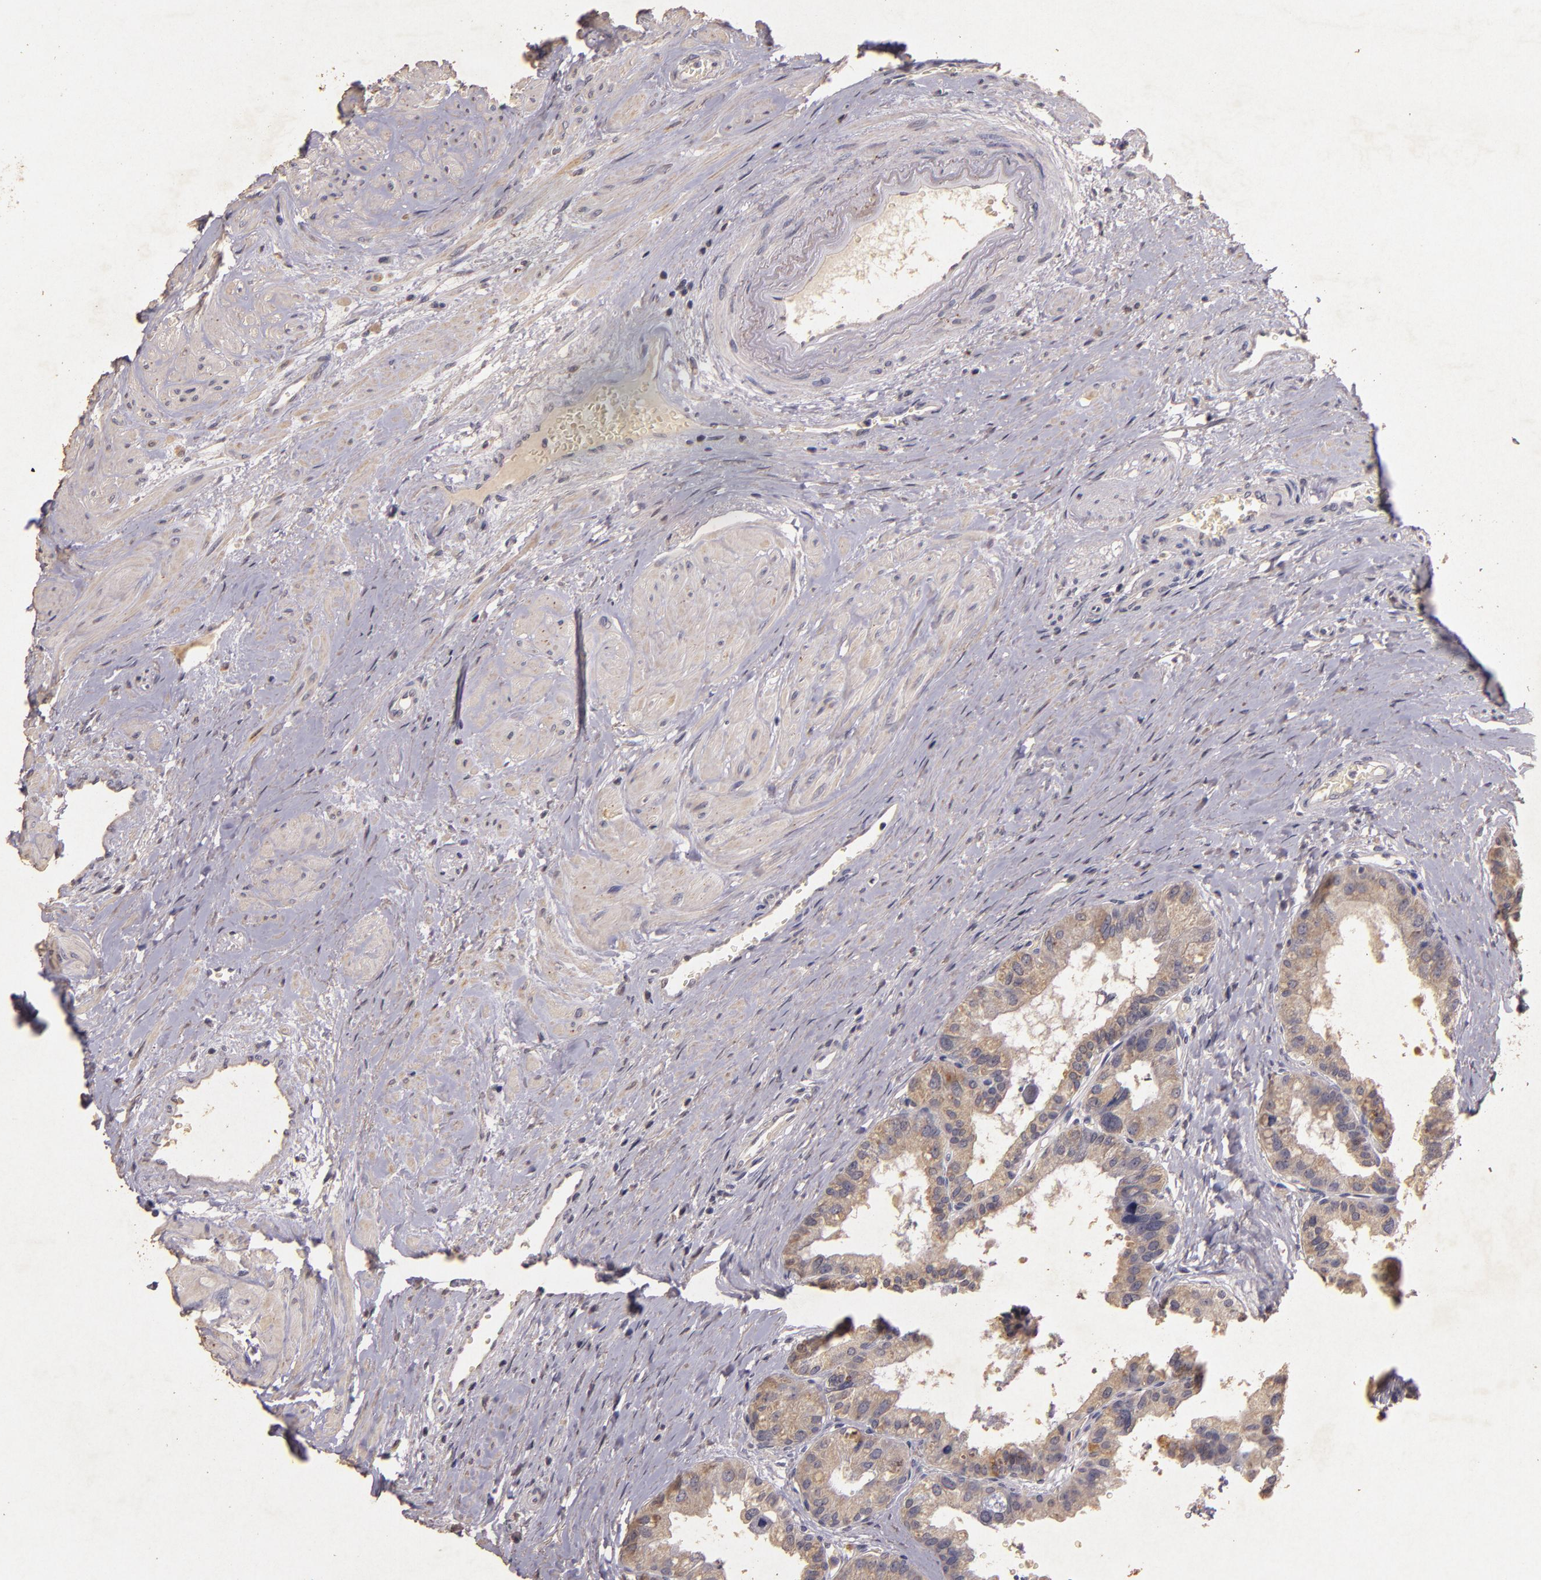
{"staining": {"intensity": "moderate", "quantity": "25%-75%", "location": "cytoplasmic/membranous"}, "tissue": "prostate", "cell_type": "Glandular cells", "image_type": "normal", "snomed": [{"axis": "morphology", "description": "Normal tissue, NOS"}, {"axis": "topography", "description": "Prostate"}], "caption": "Immunohistochemistry (IHC) histopathology image of benign prostate: prostate stained using immunohistochemistry (IHC) reveals medium levels of moderate protein expression localized specifically in the cytoplasmic/membranous of glandular cells, appearing as a cytoplasmic/membranous brown color.", "gene": "BCL2L13", "patient": {"sex": "male", "age": 60}}